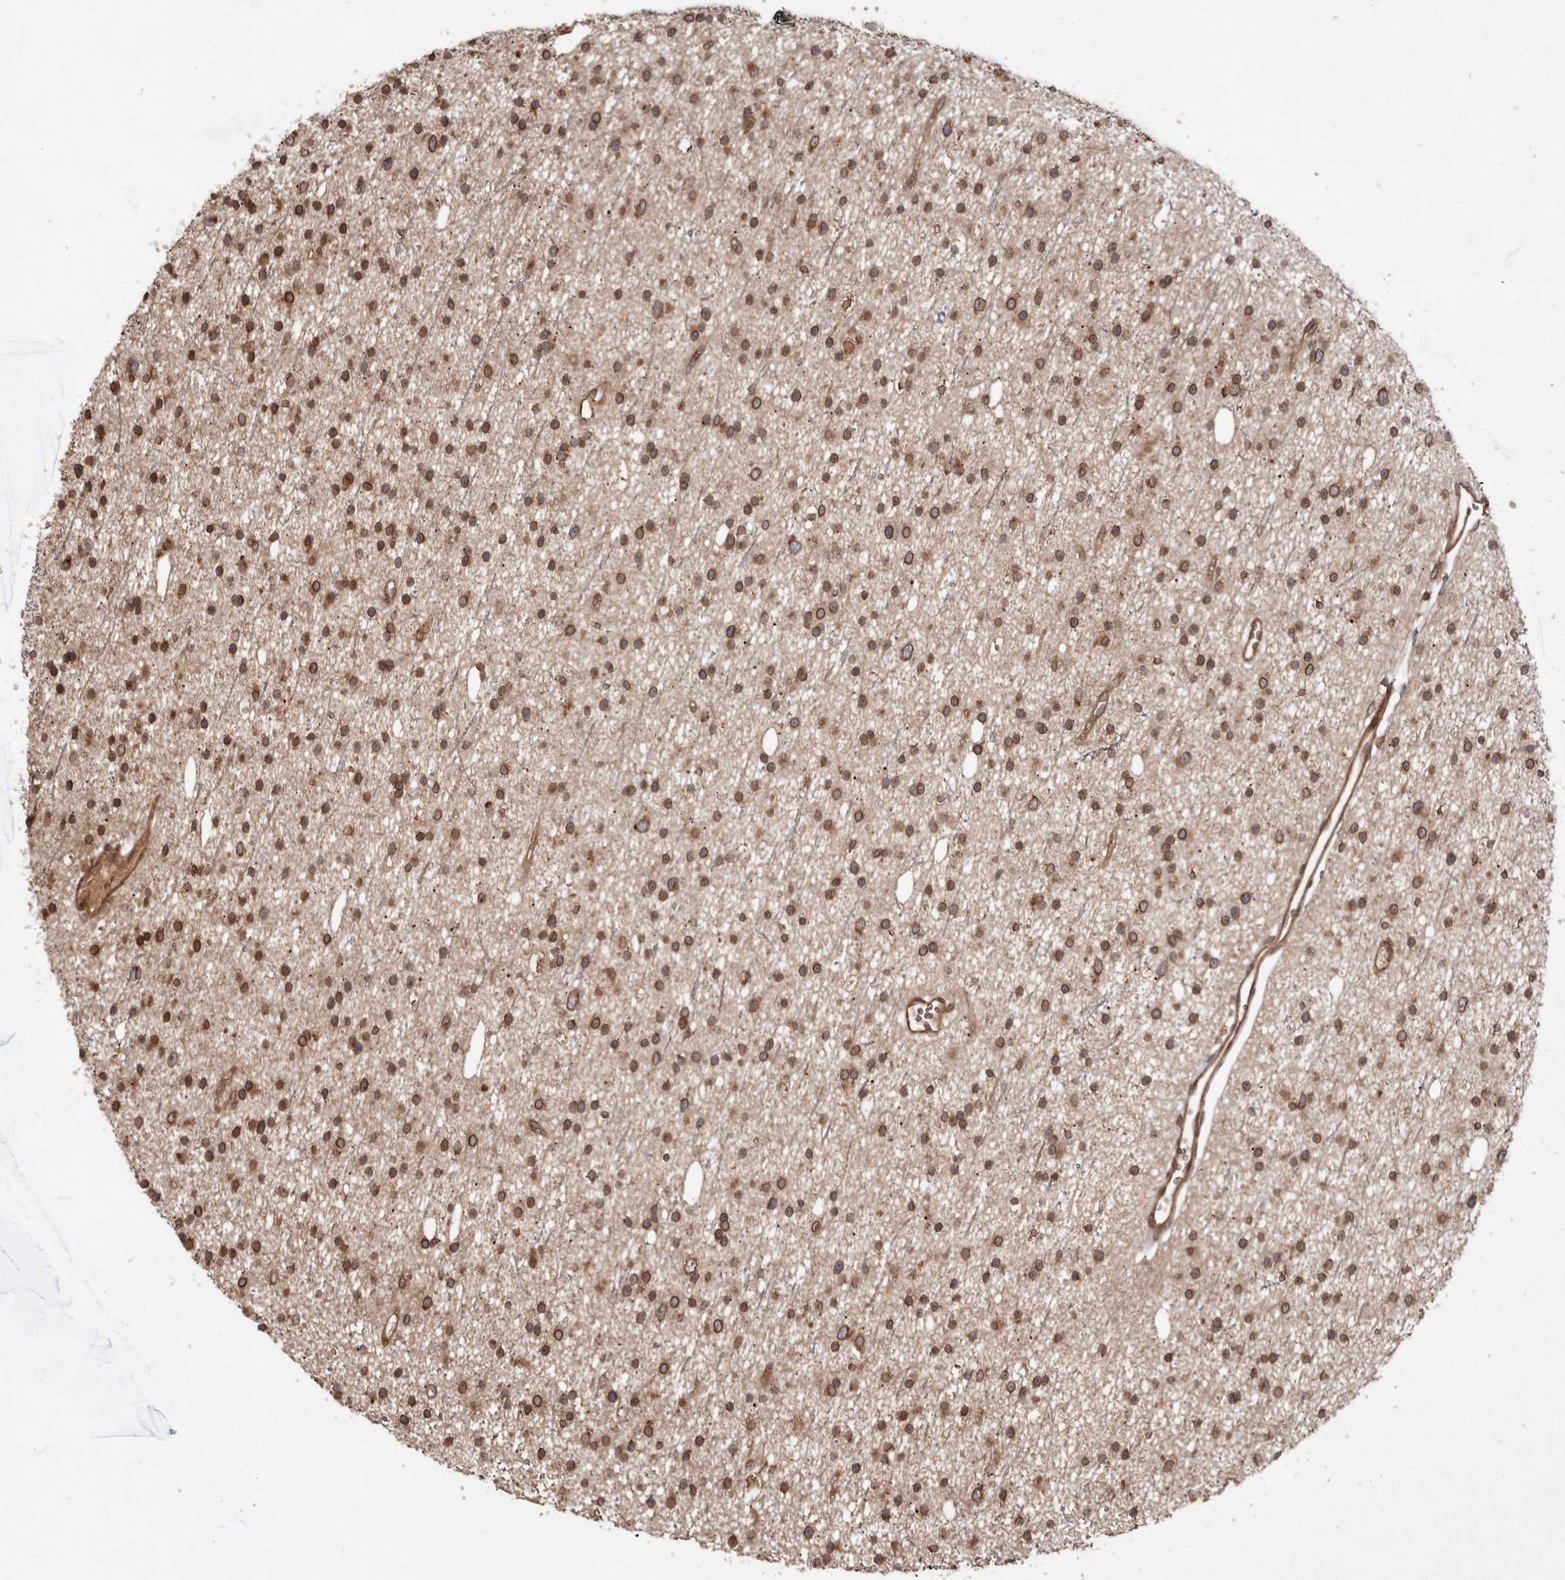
{"staining": {"intensity": "moderate", "quantity": ">75%", "location": "cytoplasmic/membranous,nuclear"}, "tissue": "glioma", "cell_type": "Tumor cells", "image_type": "cancer", "snomed": [{"axis": "morphology", "description": "Glioma, malignant, Low grade"}, {"axis": "topography", "description": "Cerebral cortex"}], "caption": "Immunohistochemical staining of human malignant low-grade glioma shows medium levels of moderate cytoplasmic/membranous and nuclear expression in about >75% of tumor cells.", "gene": "STK36", "patient": {"sex": "female", "age": 39}}